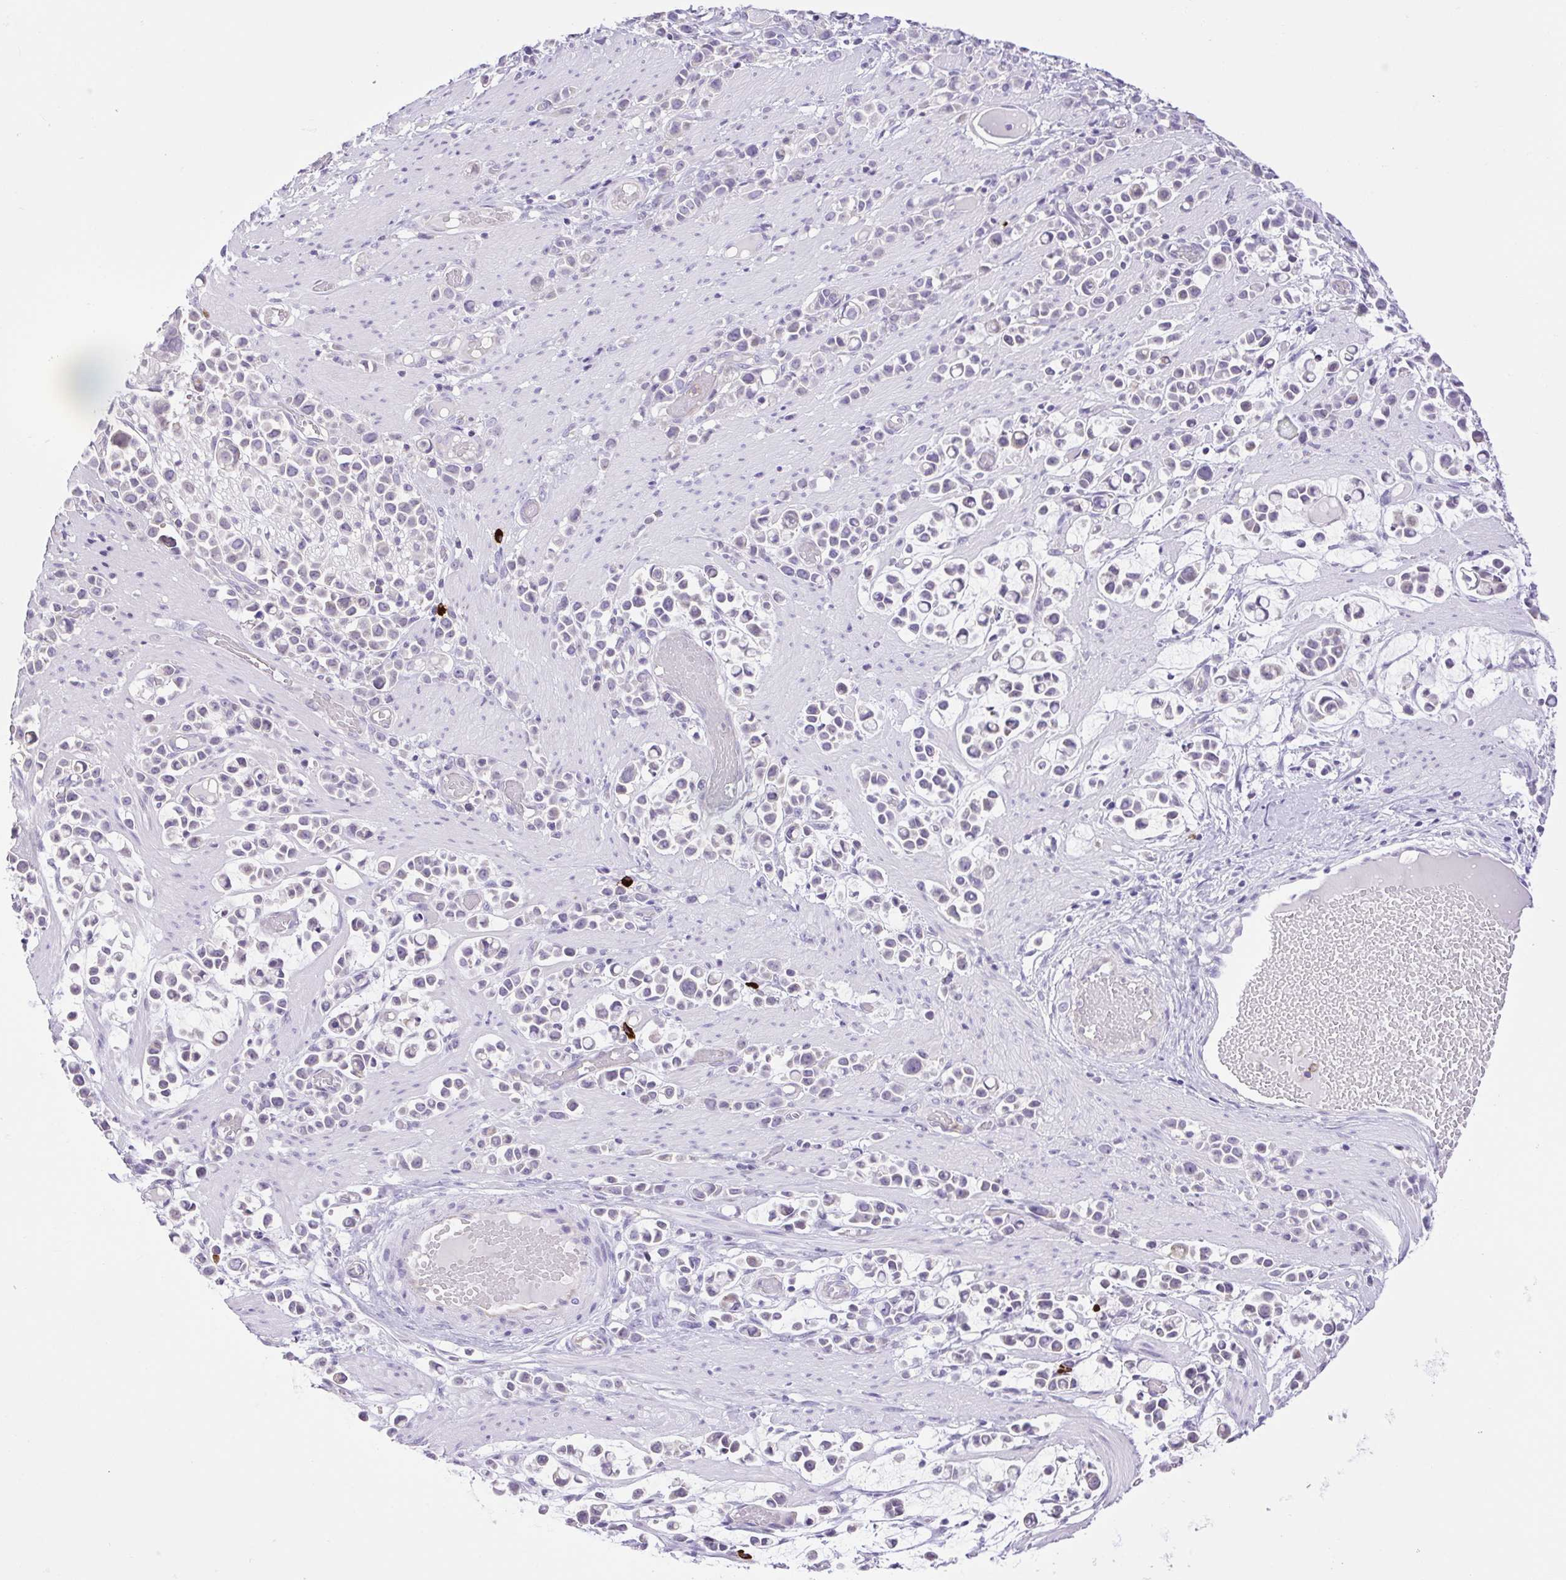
{"staining": {"intensity": "negative", "quantity": "none", "location": "none"}, "tissue": "stomach cancer", "cell_type": "Tumor cells", "image_type": "cancer", "snomed": [{"axis": "morphology", "description": "Adenocarcinoma, NOS"}, {"axis": "topography", "description": "Stomach"}], "caption": "Tumor cells show no significant protein expression in stomach cancer (adenocarcinoma).", "gene": "FAM177B", "patient": {"sex": "male", "age": 82}}